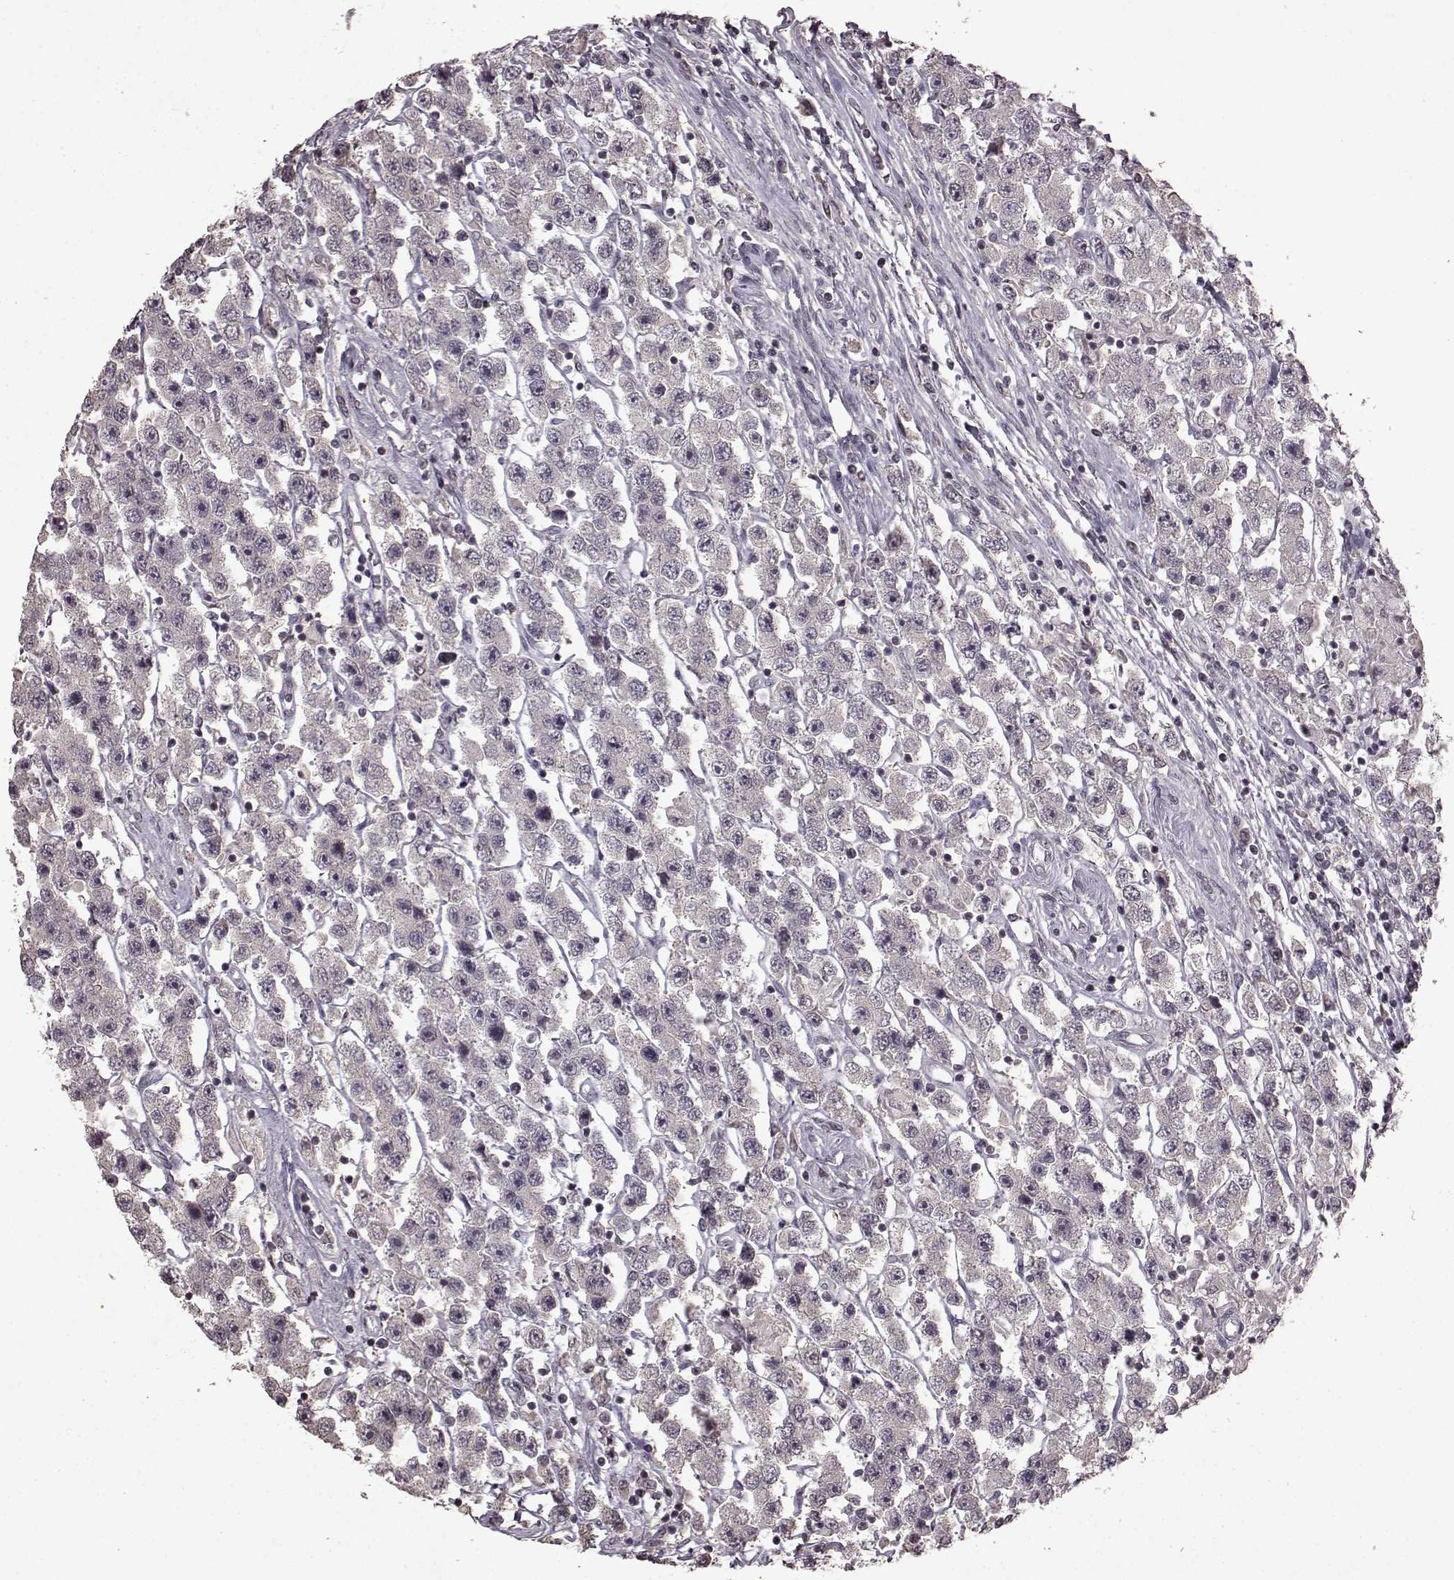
{"staining": {"intensity": "negative", "quantity": "none", "location": "none"}, "tissue": "testis cancer", "cell_type": "Tumor cells", "image_type": "cancer", "snomed": [{"axis": "morphology", "description": "Seminoma, NOS"}, {"axis": "topography", "description": "Testis"}], "caption": "Seminoma (testis) stained for a protein using immunohistochemistry reveals no expression tumor cells.", "gene": "LHB", "patient": {"sex": "male", "age": 45}}